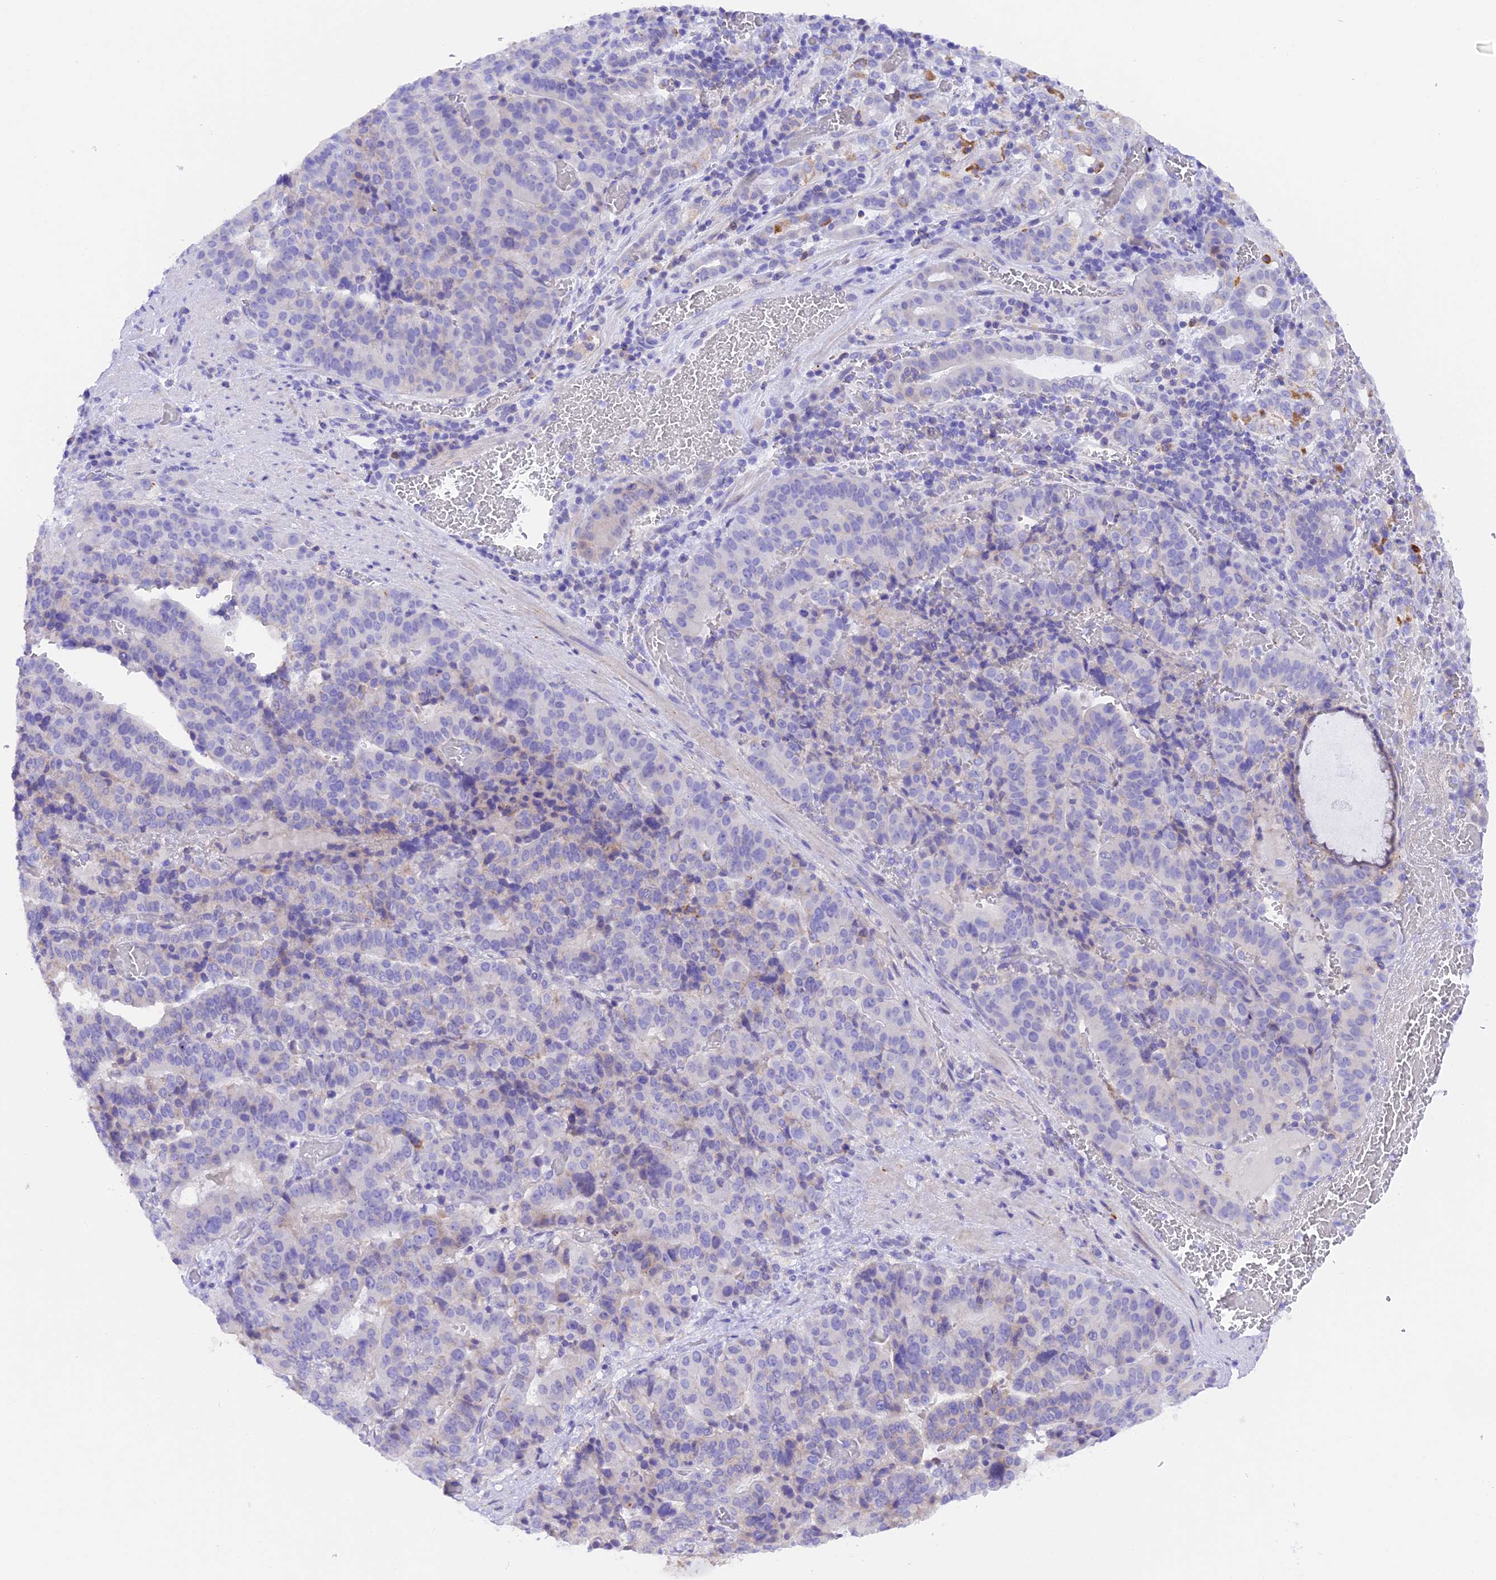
{"staining": {"intensity": "negative", "quantity": "none", "location": "none"}, "tissue": "stomach cancer", "cell_type": "Tumor cells", "image_type": "cancer", "snomed": [{"axis": "morphology", "description": "Adenocarcinoma, NOS"}, {"axis": "topography", "description": "Stomach"}], "caption": "The histopathology image reveals no significant expression in tumor cells of stomach cancer.", "gene": "COL6A5", "patient": {"sex": "male", "age": 48}}